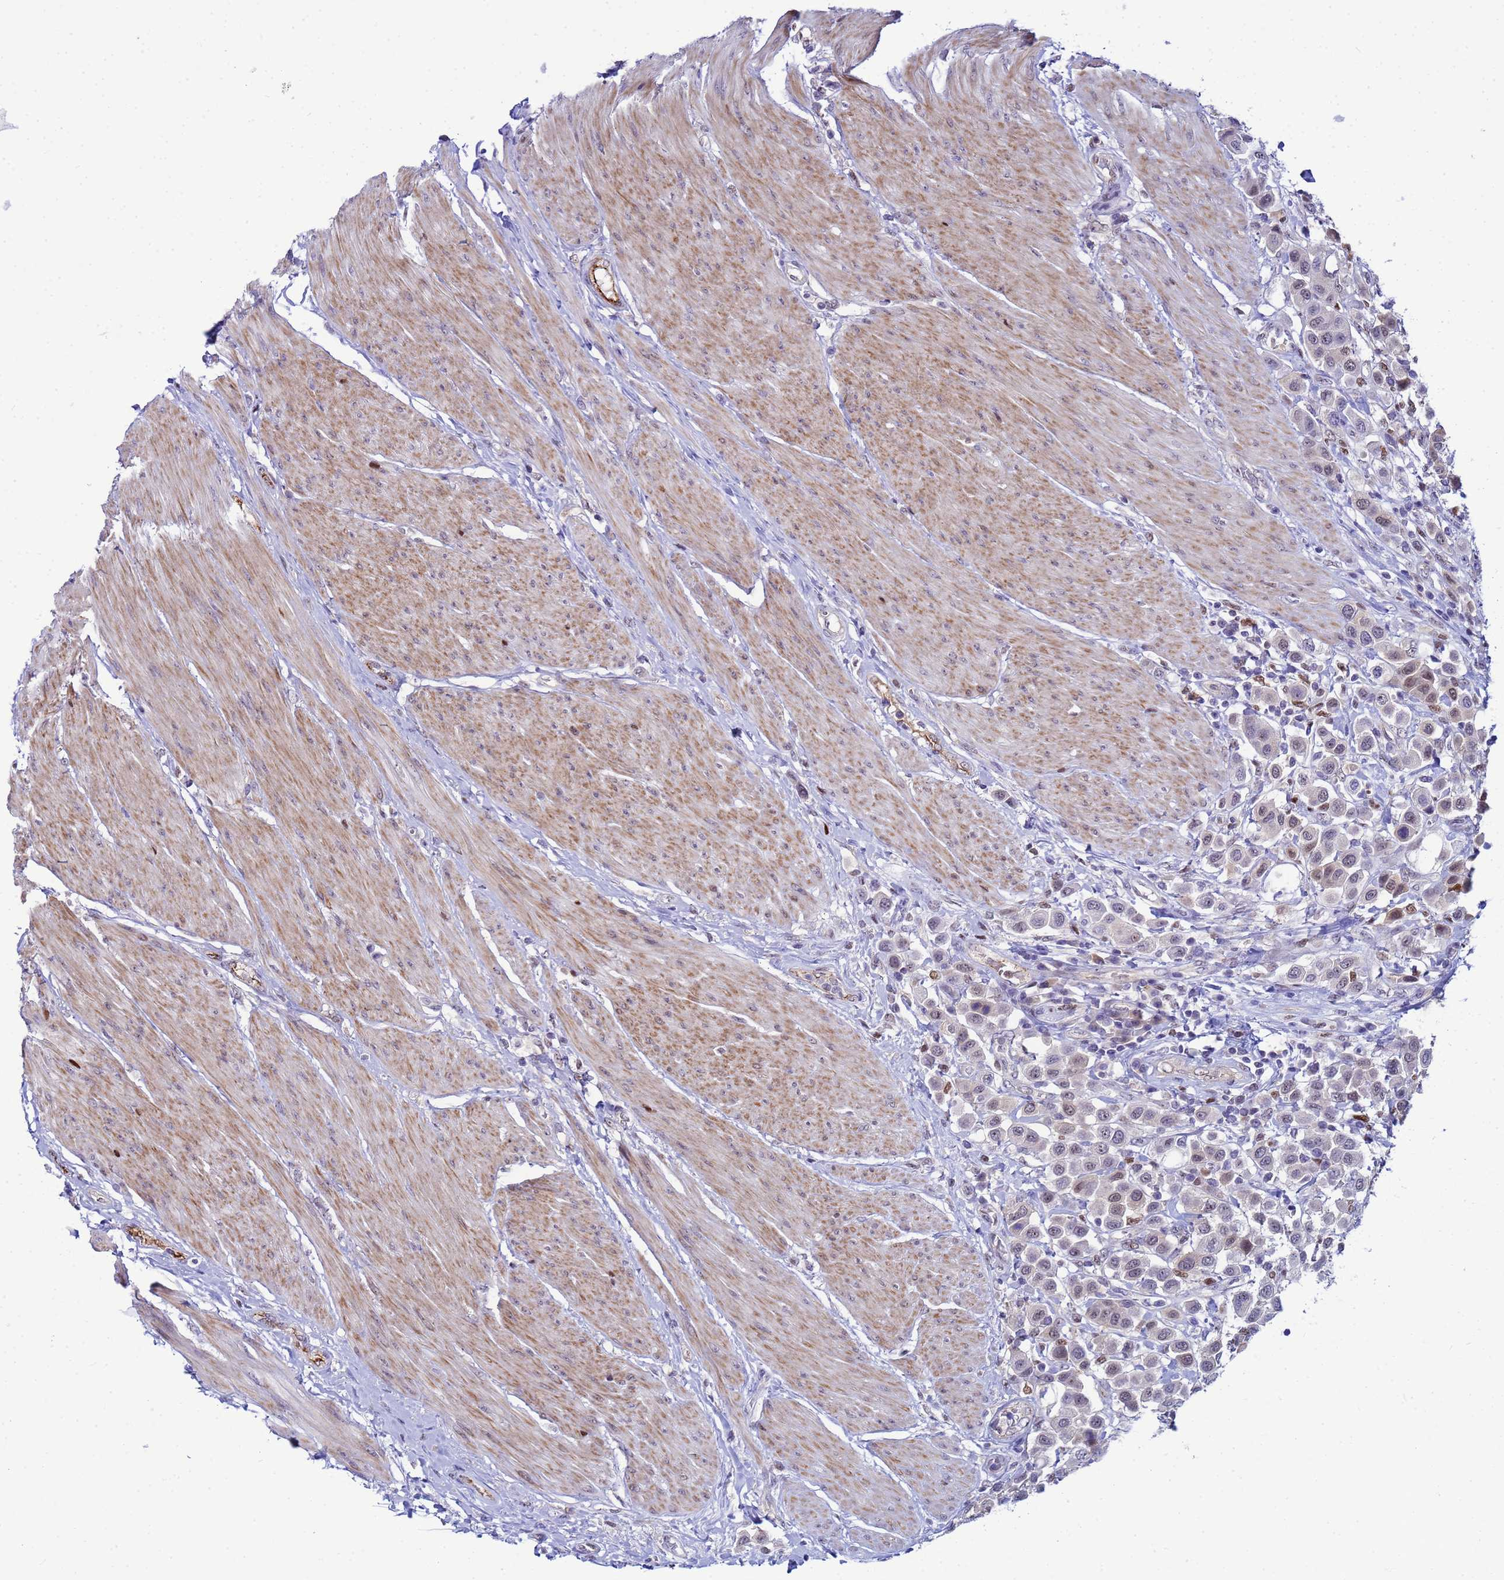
{"staining": {"intensity": "weak", "quantity": "25%-75%", "location": "nuclear"}, "tissue": "urothelial cancer", "cell_type": "Tumor cells", "image_type": "cancer", "snomed": [{"axis": "morphology", "description": "Urothelial carcinoma, High grade"}, {"axis": "topography", "description": "Urinary bladder"}], "caption": "The image exhibits a brown stain indicating the presence of a protein in the nuclear of tumor cells in high-grade urothelial carcinoma.", "gene": "SLC25A37", "patient": {"sex": "male", "age": 50}}